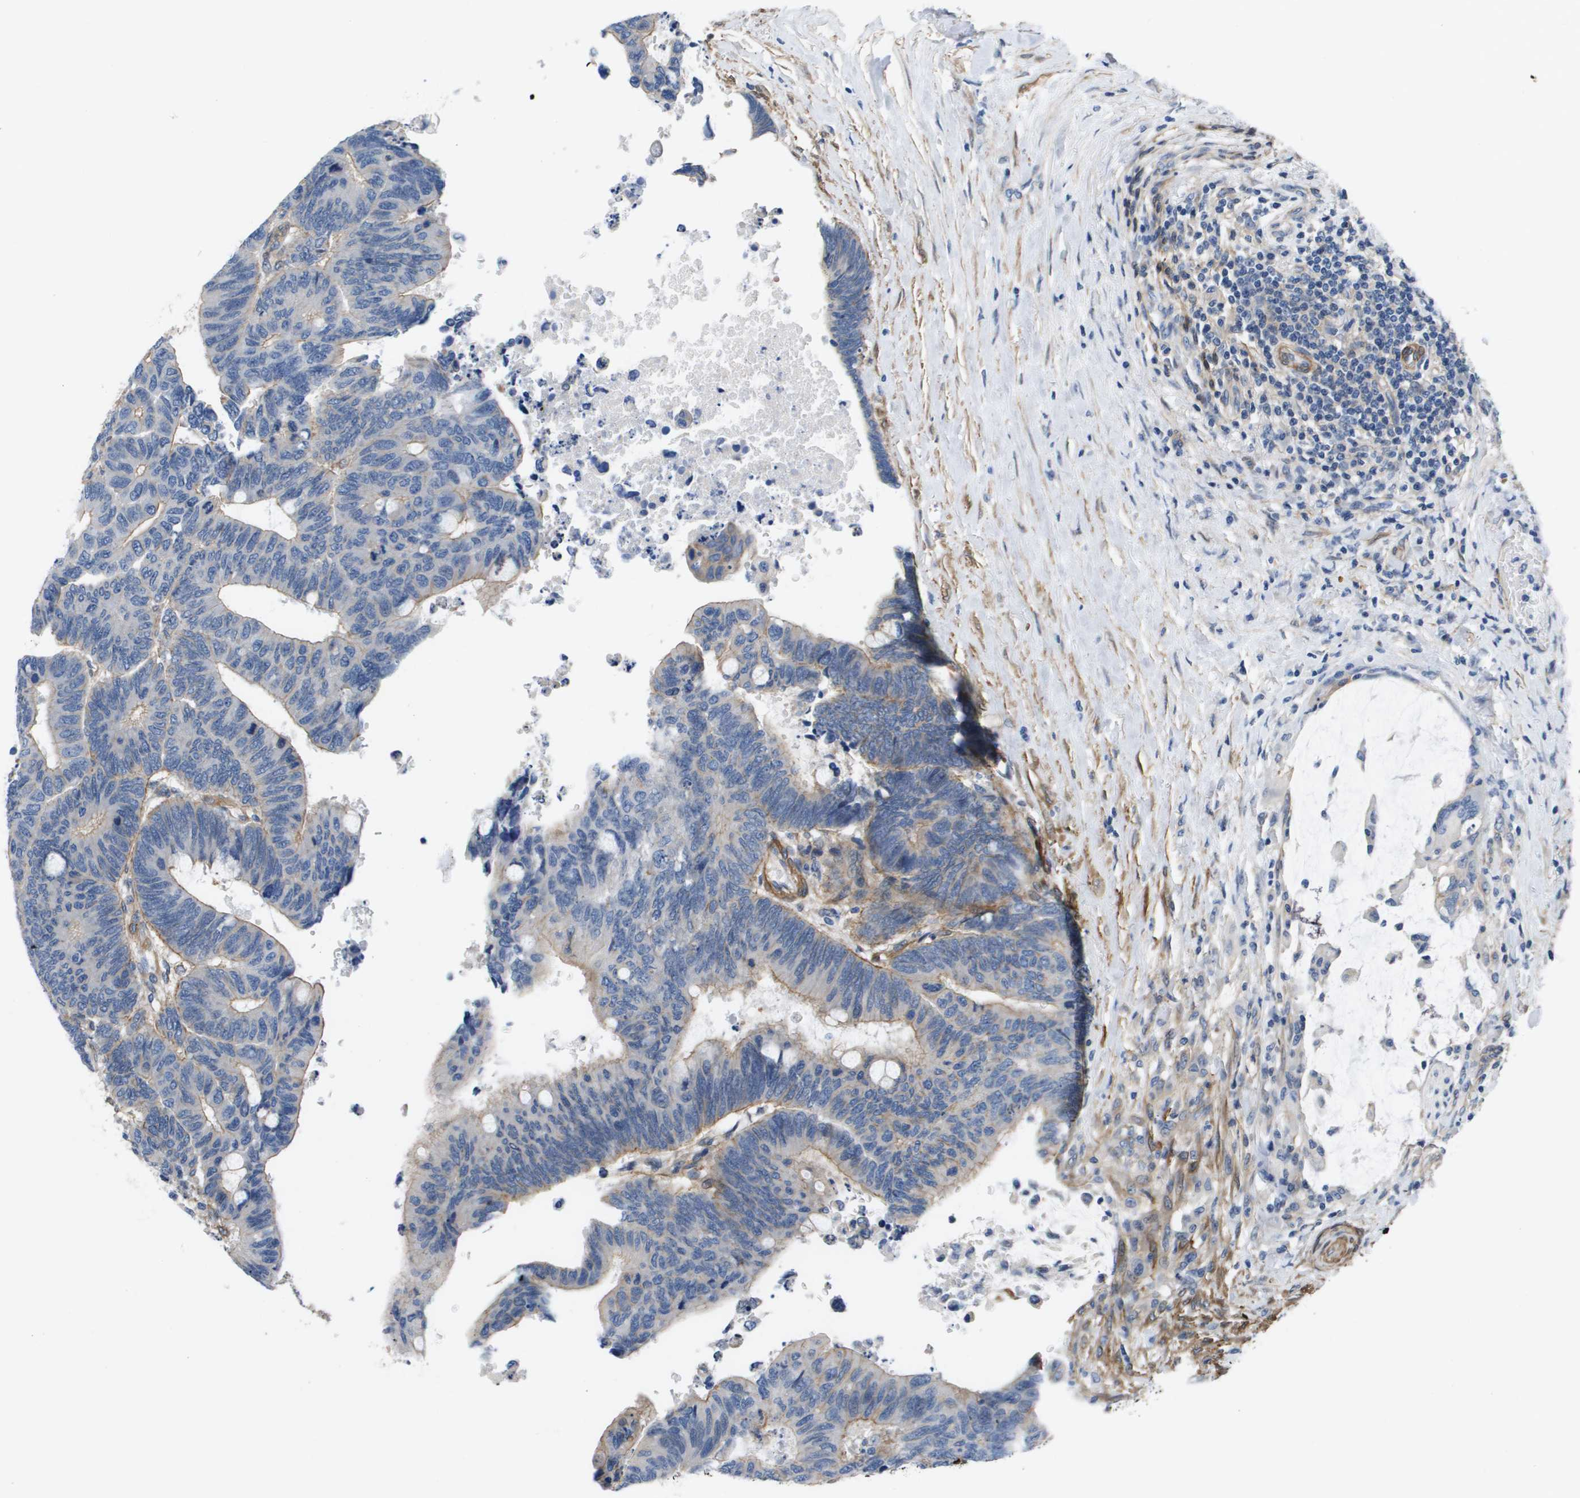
{"staining": {"intensity": "weak", "quantity": "25%-75%", "location": "cytoplasmic/membranous"}, "tissue": "colorectal cancer", "cell_type": "Tumor cells", "image_type": "cancer", "snomed": [{"axis": "morphology", "description": "Normal tissue, NOS"}, {"axis": "morphology", "description": "Adenocarcinoma, NOS"}, {"axis": "topography", "description": "Rectum"}, {"axis": "topography", "description": "Peripheral nerve tissue"}], "caption": "Immunohistochemical staining of human colorectal adenocarcinoma reveals low levels of weak cytoplasmic/membranous protein positivity in approximately 25%-75% of tumor cells.", "gene": "LPP", "patient": {"sex": "male", "age": 92}}